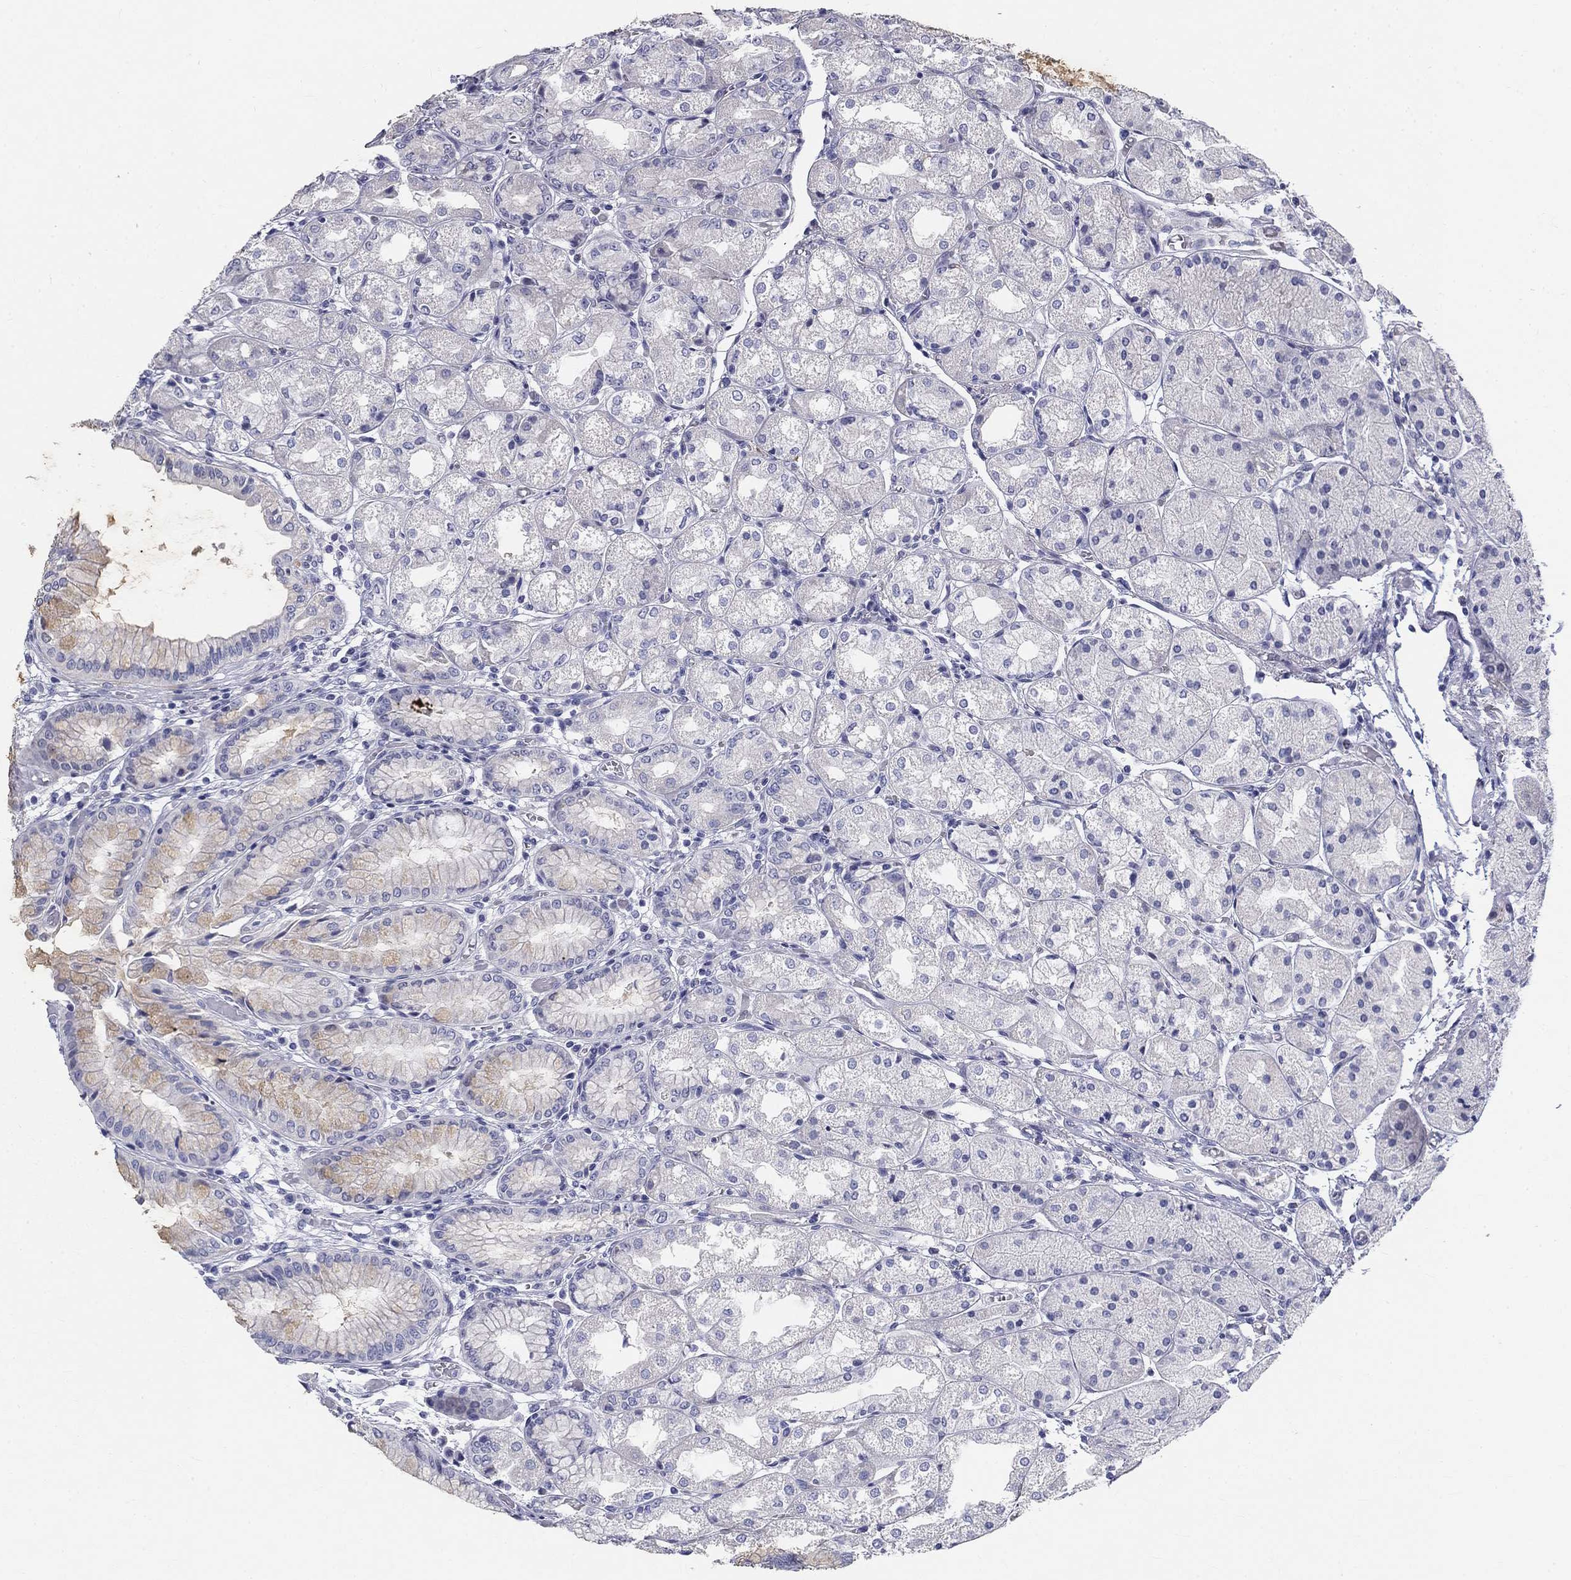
{"staining": {"intensity": "negative", "quantity": "none", "location": "none"}, "tissue": "stomach", "cell_type": "Glandular cells", "image_type": "normal", "snomed": [{"axis": "morphology", "description": "Normal tissue, NOS"}, {"axis": "topography", "description": "Stomach, upper"}], "caption": "An immunohistochemistry histopathology image of normal stomach is shown. There is no staining in glandular cells of stomach. The staining is performed using DAB (3,3'-diaminobenzidine) brown chromogen with nuclei counter-stained in using hematoxylin.", "gene": "GALNTL5", "patient": {"sex": "male", "age": 72}}